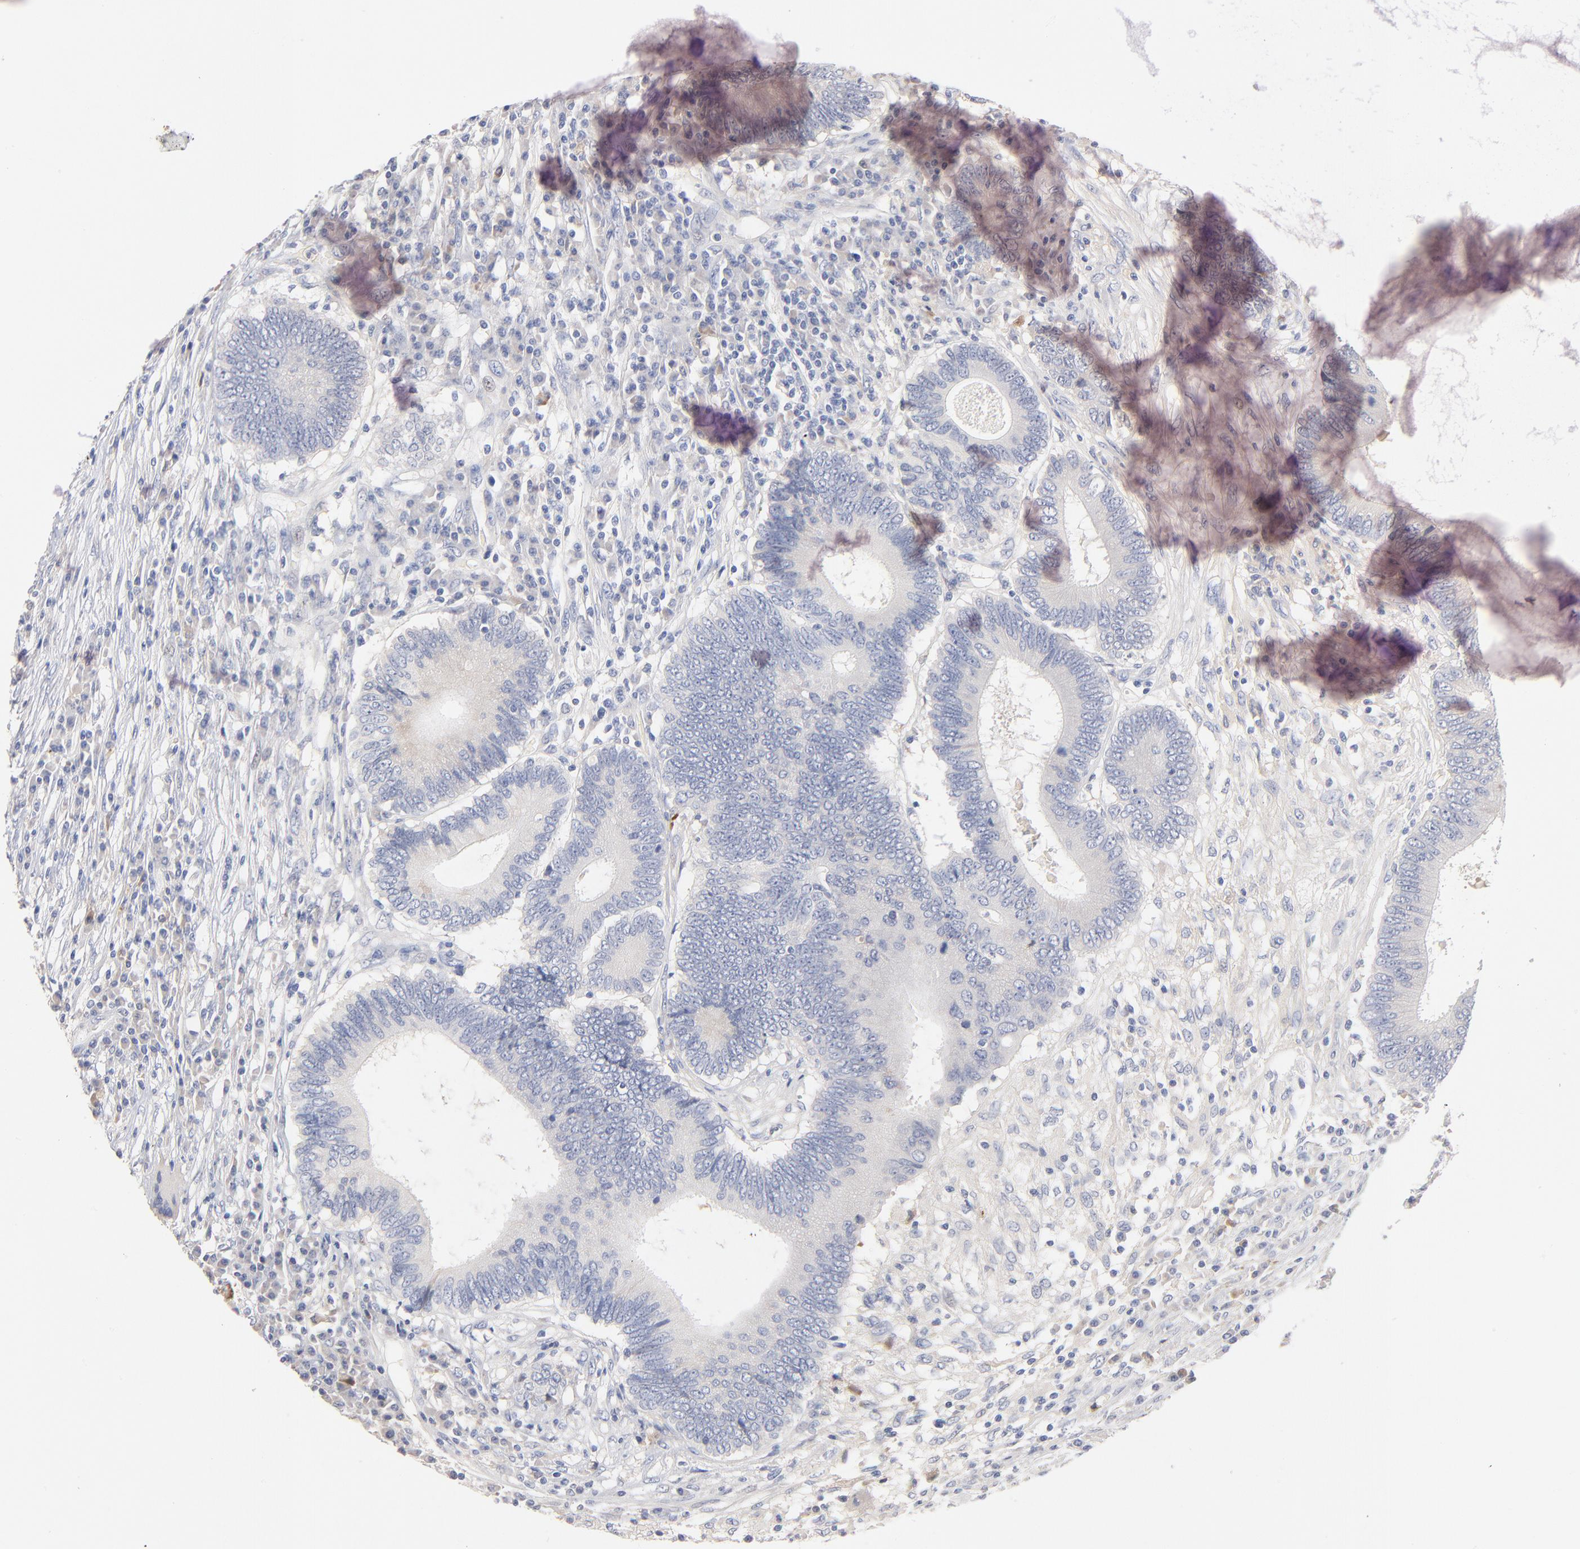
{"staining": {"intensity": "negative", "quantity": "none", "location": "none"}, "tissue": "colorectal cancer", "cell_type": "Tumor cells", "image_type": "cancer", "snomed": [{"axis": "morphology", "description": "Adenocarcinoma, NOS"}, {"axis": "topography", "description": "Colon"}], "caption": "Tumor cells are negative for protein expression in human colorectal cancer (adenocarcinoma).", "gene": "F12", "patient": {"sex": "female", "age": 78}}